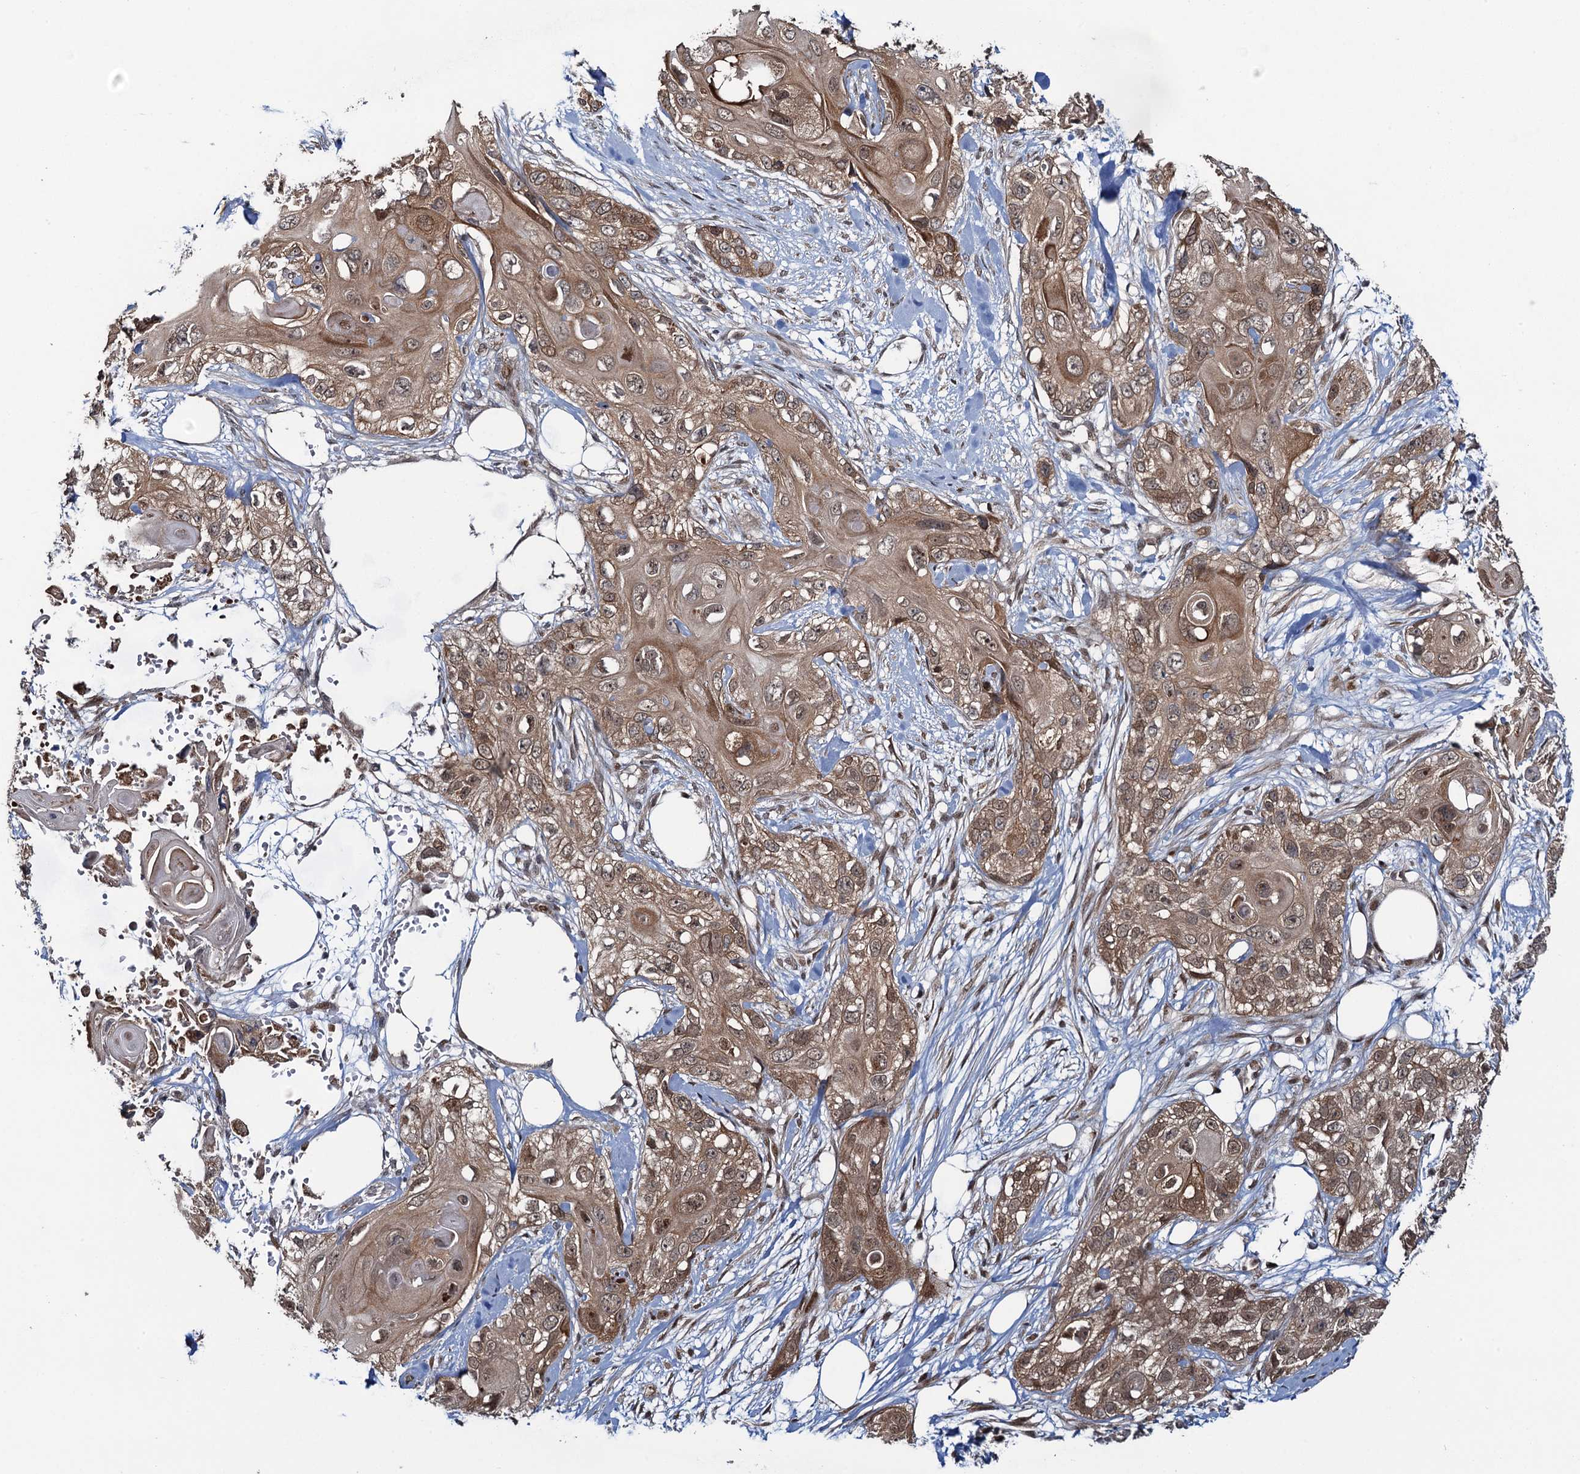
{"staining": {"intensity": "moderate", "quantity": ">75%", "location": "cytoplasmic/membranous,nuclear"}, "tissue": "skin cancer", "cell_type": "Tumor cells", "image_type": "cancer", "snomed": [{"axis": "morphology", "description": "Normal tissue, NOS"}, {"axis": "morphology", "description": "Squamous cell carcinoma, NOS"}, {"axis": "topography", "description": "Skin"}], "caption": "Protein staining of squamous cell carcinoma (skin) tissue displays moderate cytoplasmic/membranous and nuclear expression in approximately >75% of tumor cells.", "gene": "EVX2", "patient": {"sex": "male", "age": 72}}